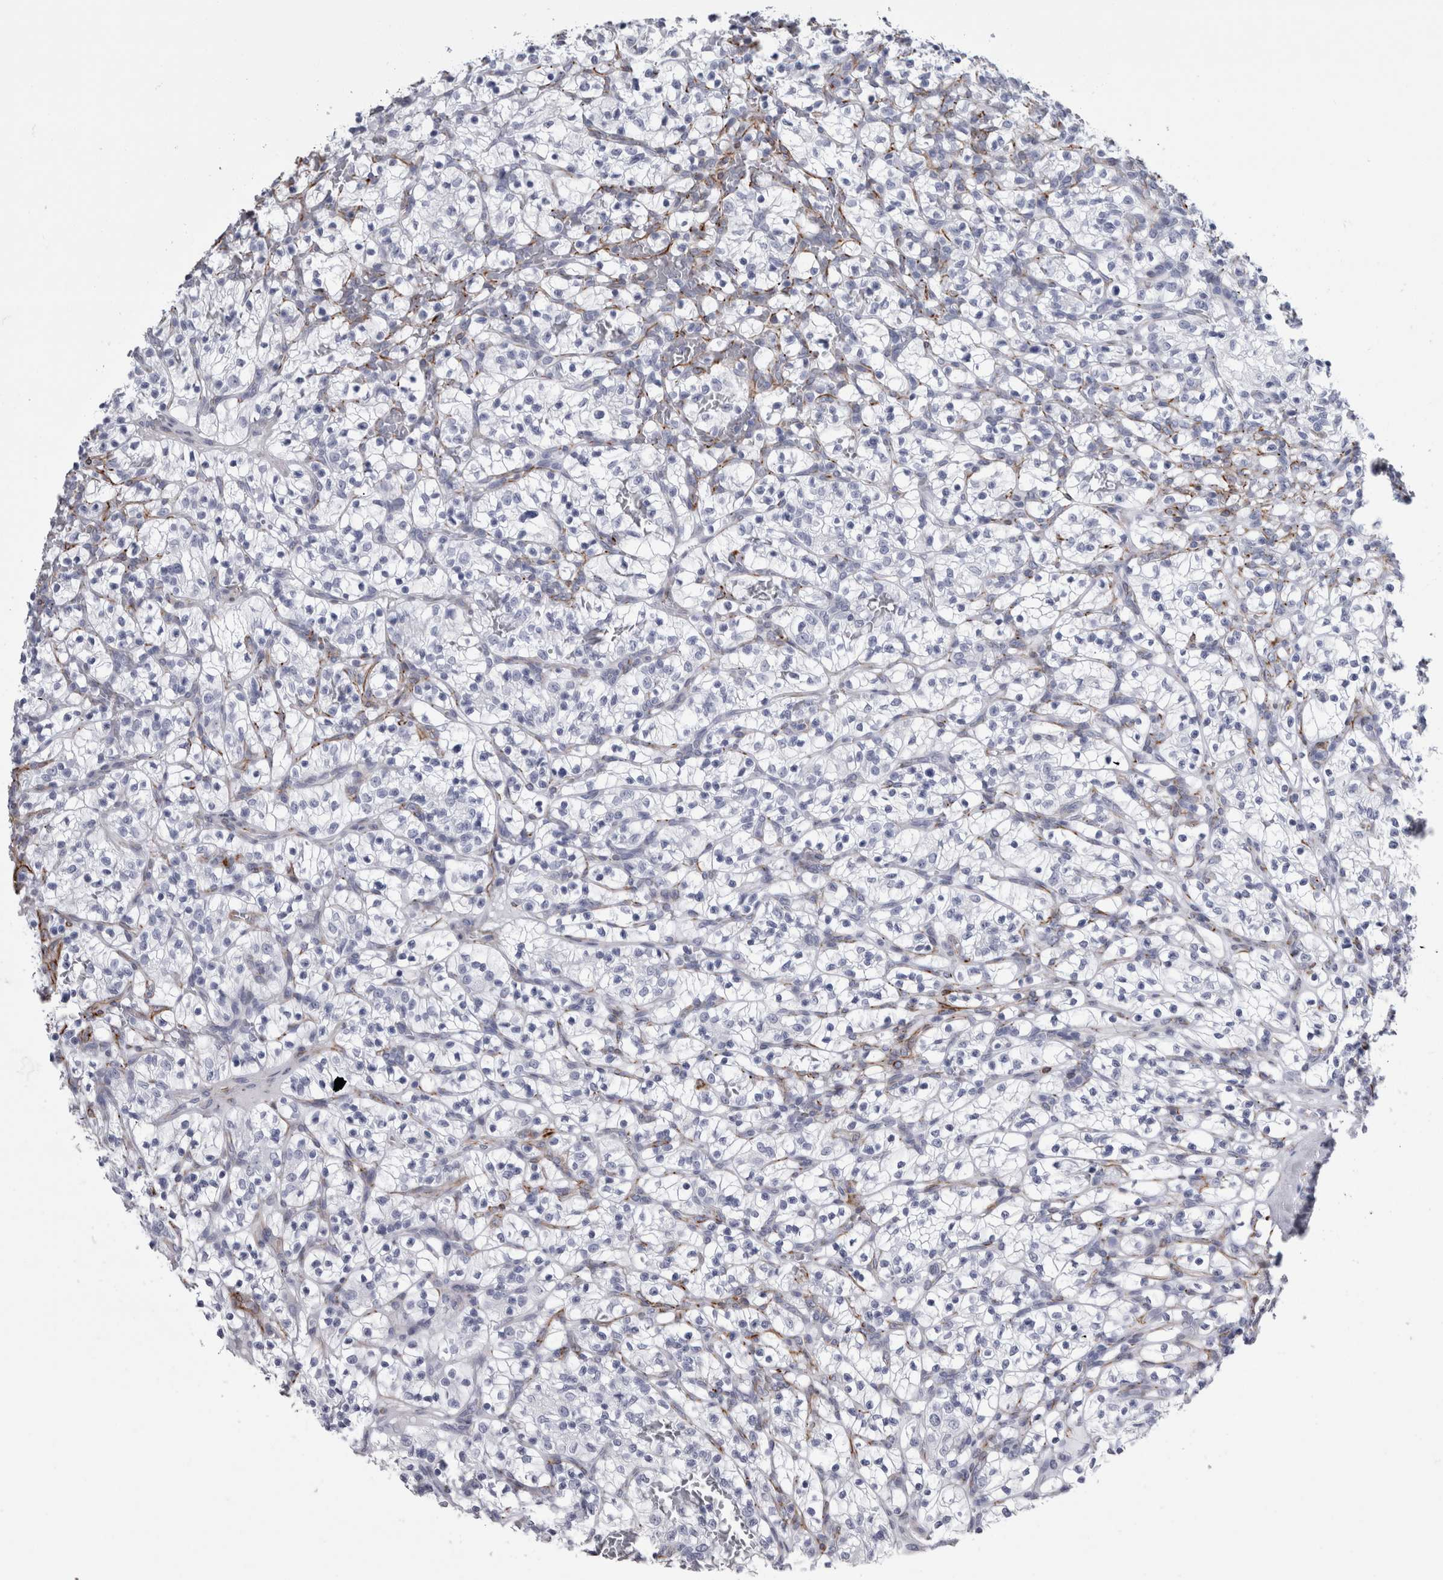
{"staining": {"intensity": "negative", "quantity": "none", "location": "none"}, "tissue": "renal cancer", "cell_type": "Tumor cells", "image_type": "cancer", "snomed": [{"axis": "morphology", "description": "Adenocarcinoma, NOS"}, {"axis": "topography", "description": "Kidney"}], "caption": "Protein analysis of renal cancer demonstrates no significant expression in tumor cells.", "gene": "VWDE", "patient": {"sex": "female", "age": 57}}